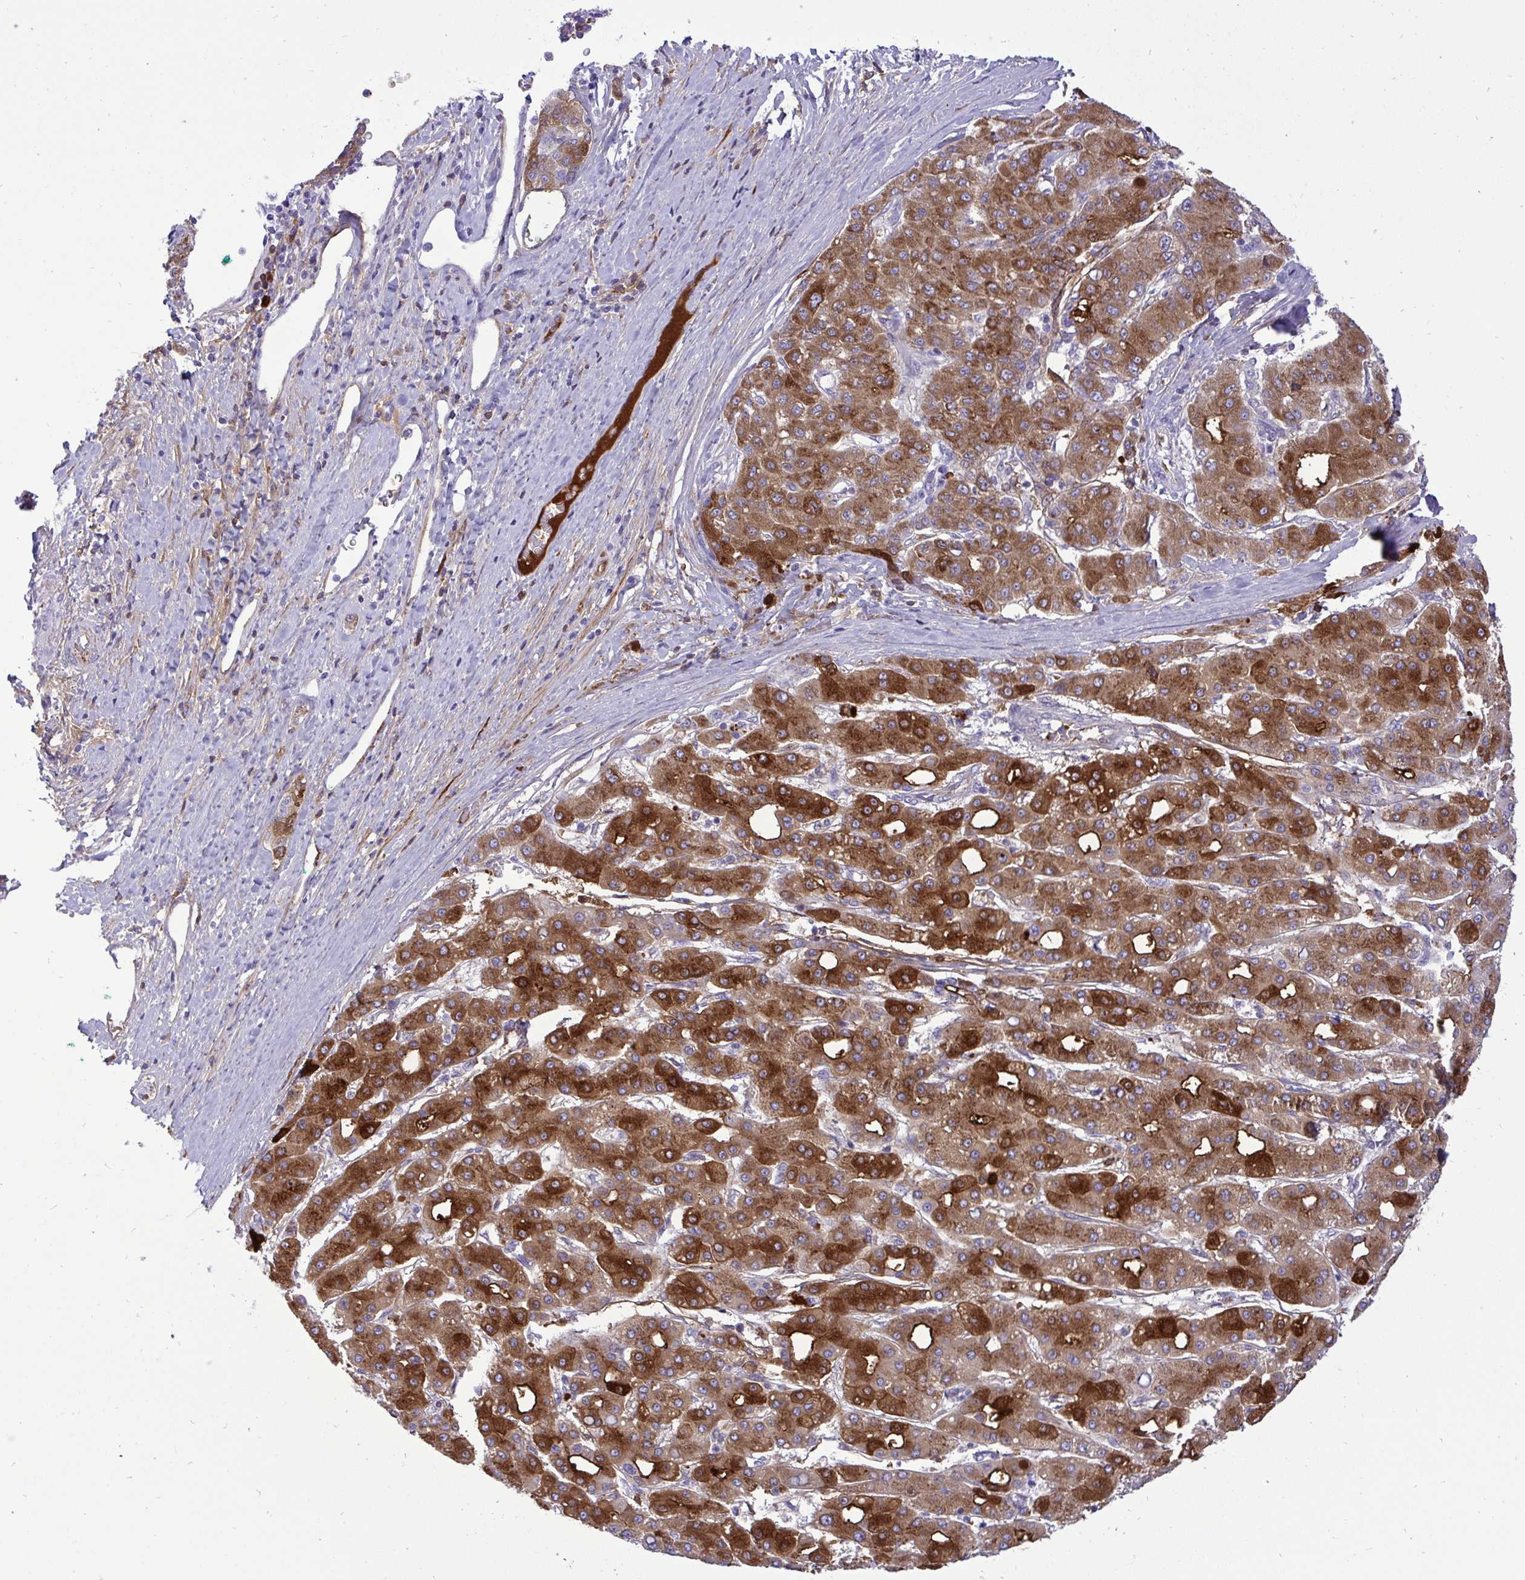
{"staining": {"intensity": "strong", "quantity": ">75%", "location": "cytoplasmic/membranous"}, "tissue": "liver cancer", "cell_type": "Tumor cells", "image_type": "cancer", "snomed": [{"axis": "morphology", "description": "Carcinoma, Hepatocellular, NOS"}, {"axis": "topography", "description": "Liver"}], "caption": "Immunohistochemical staining of liver cancer exhibits high levels of strong cytoplasmic/membranous expression in about >75% of tumor cells. Using DAB (3,3'-diaminobenzidine) (brown) and hematoxylin (blue) stains, captured at high magnification using brightfield microscopy.", "gene": "F2", "patient": {"sex": "male", "age": 65}}